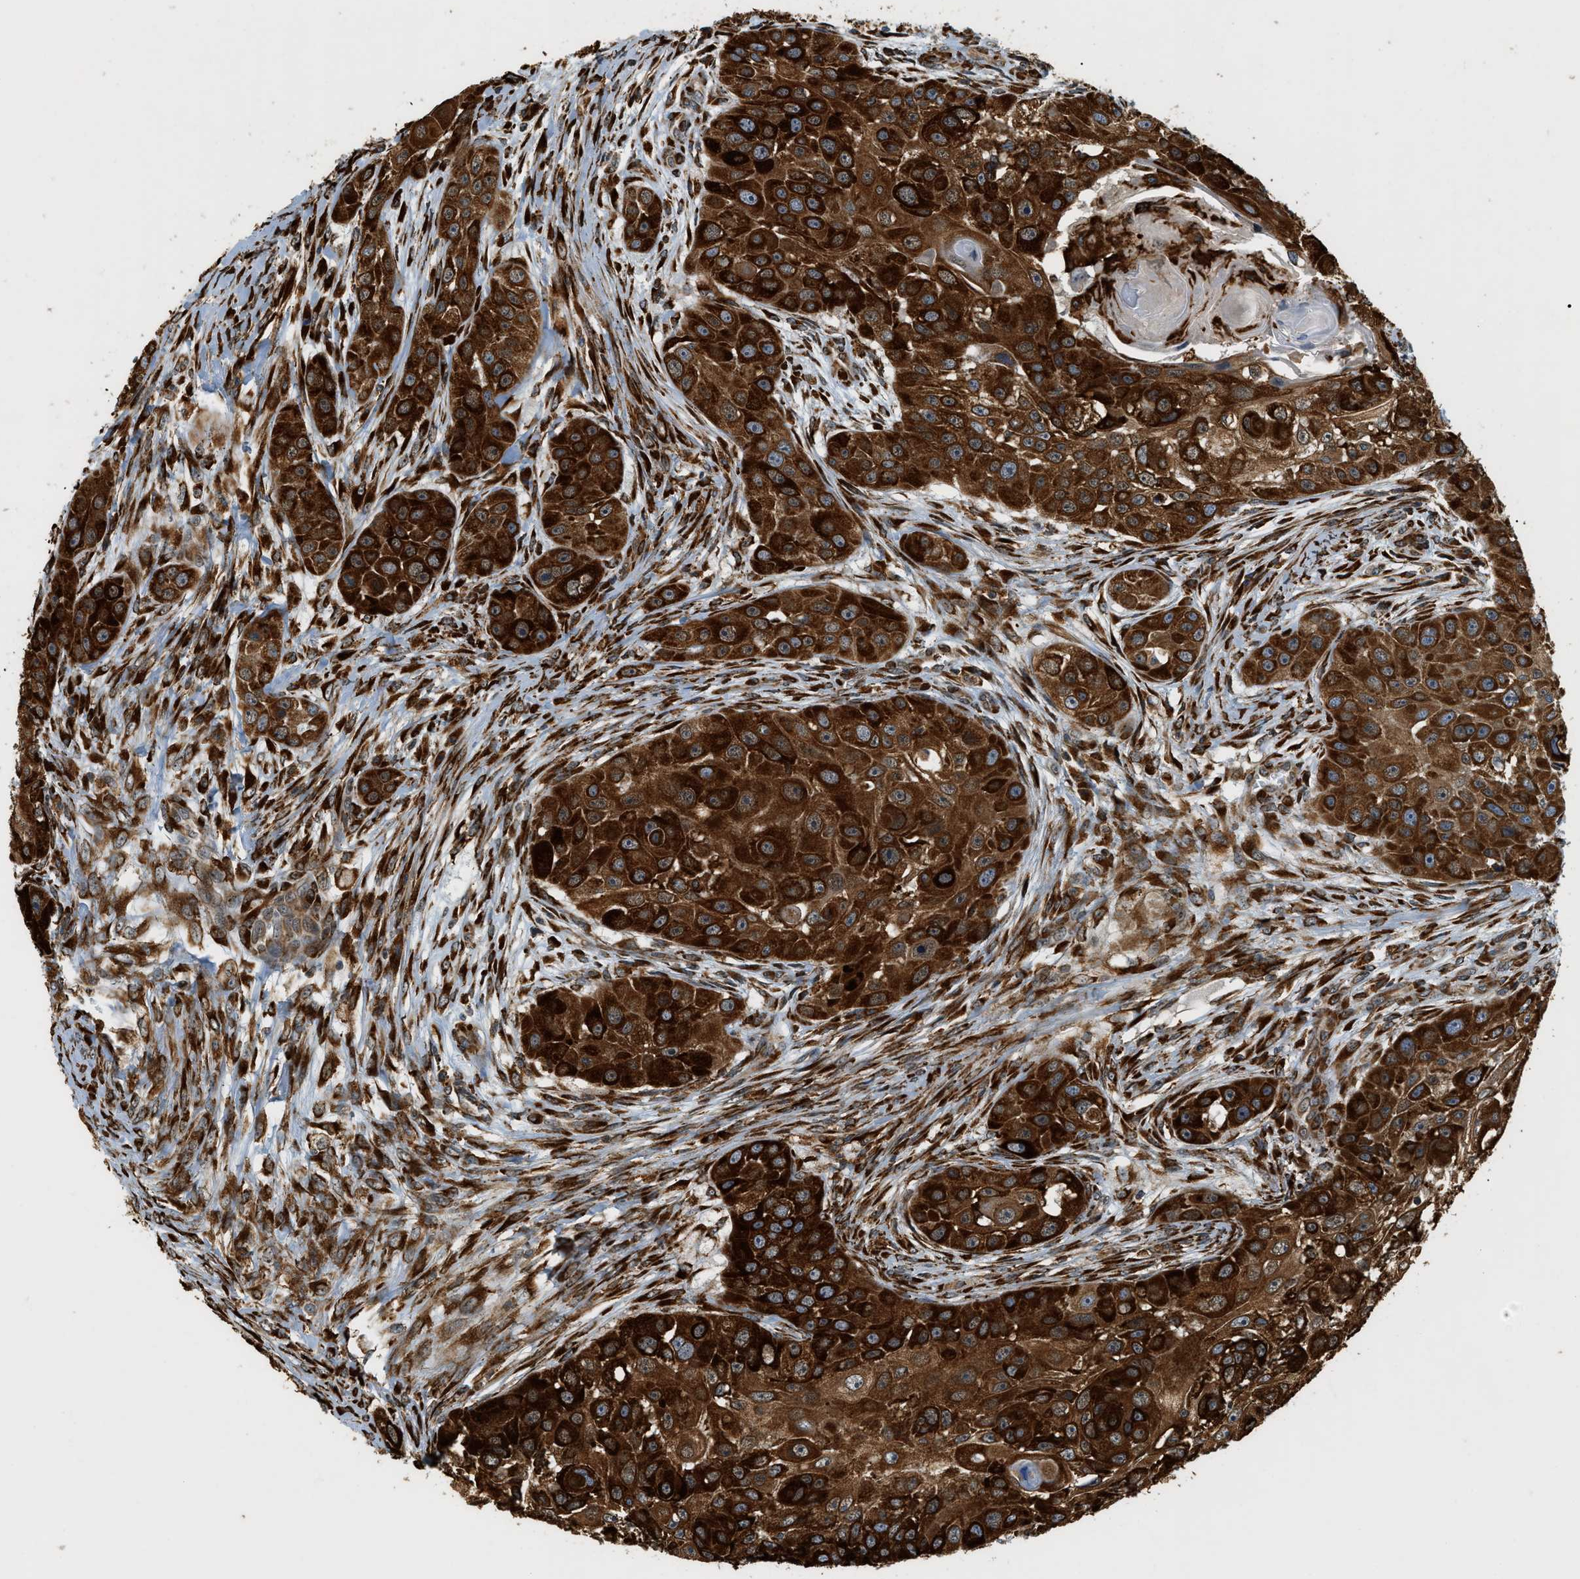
{"staining": {"intensity": "strong", "quantity": ">75%", "location": "cytoplasmic/membranous"}, "tissue": "head and neck cancer", "cell_type": "Tumor cells", "image_type": "cancer", "snomed": [{"axis": "morphology", "description": "Normal tissue, NOS"}, {"axis": "morphology", "description": "Squamous cell carcinoma, NOS"}, {"axis": "topography", "description": "Skeletal muscle"}, {"axis": "topography", "description": "Head-Neck"}], "caption": "DAB immunohistochemical staining of squamous cell carcinoma (head and neck) shows strong cytoplasmic/membranous protein staining in approximately >75% of tumor cells. (Stains: DAB (3,3'-diaminobenzidine) in brown, nuclei in blue, Microscopy: brightfield microscopy at high magnification).", "gene": "SEMA4D", "patient": {"sex": "male", "age": 51}}